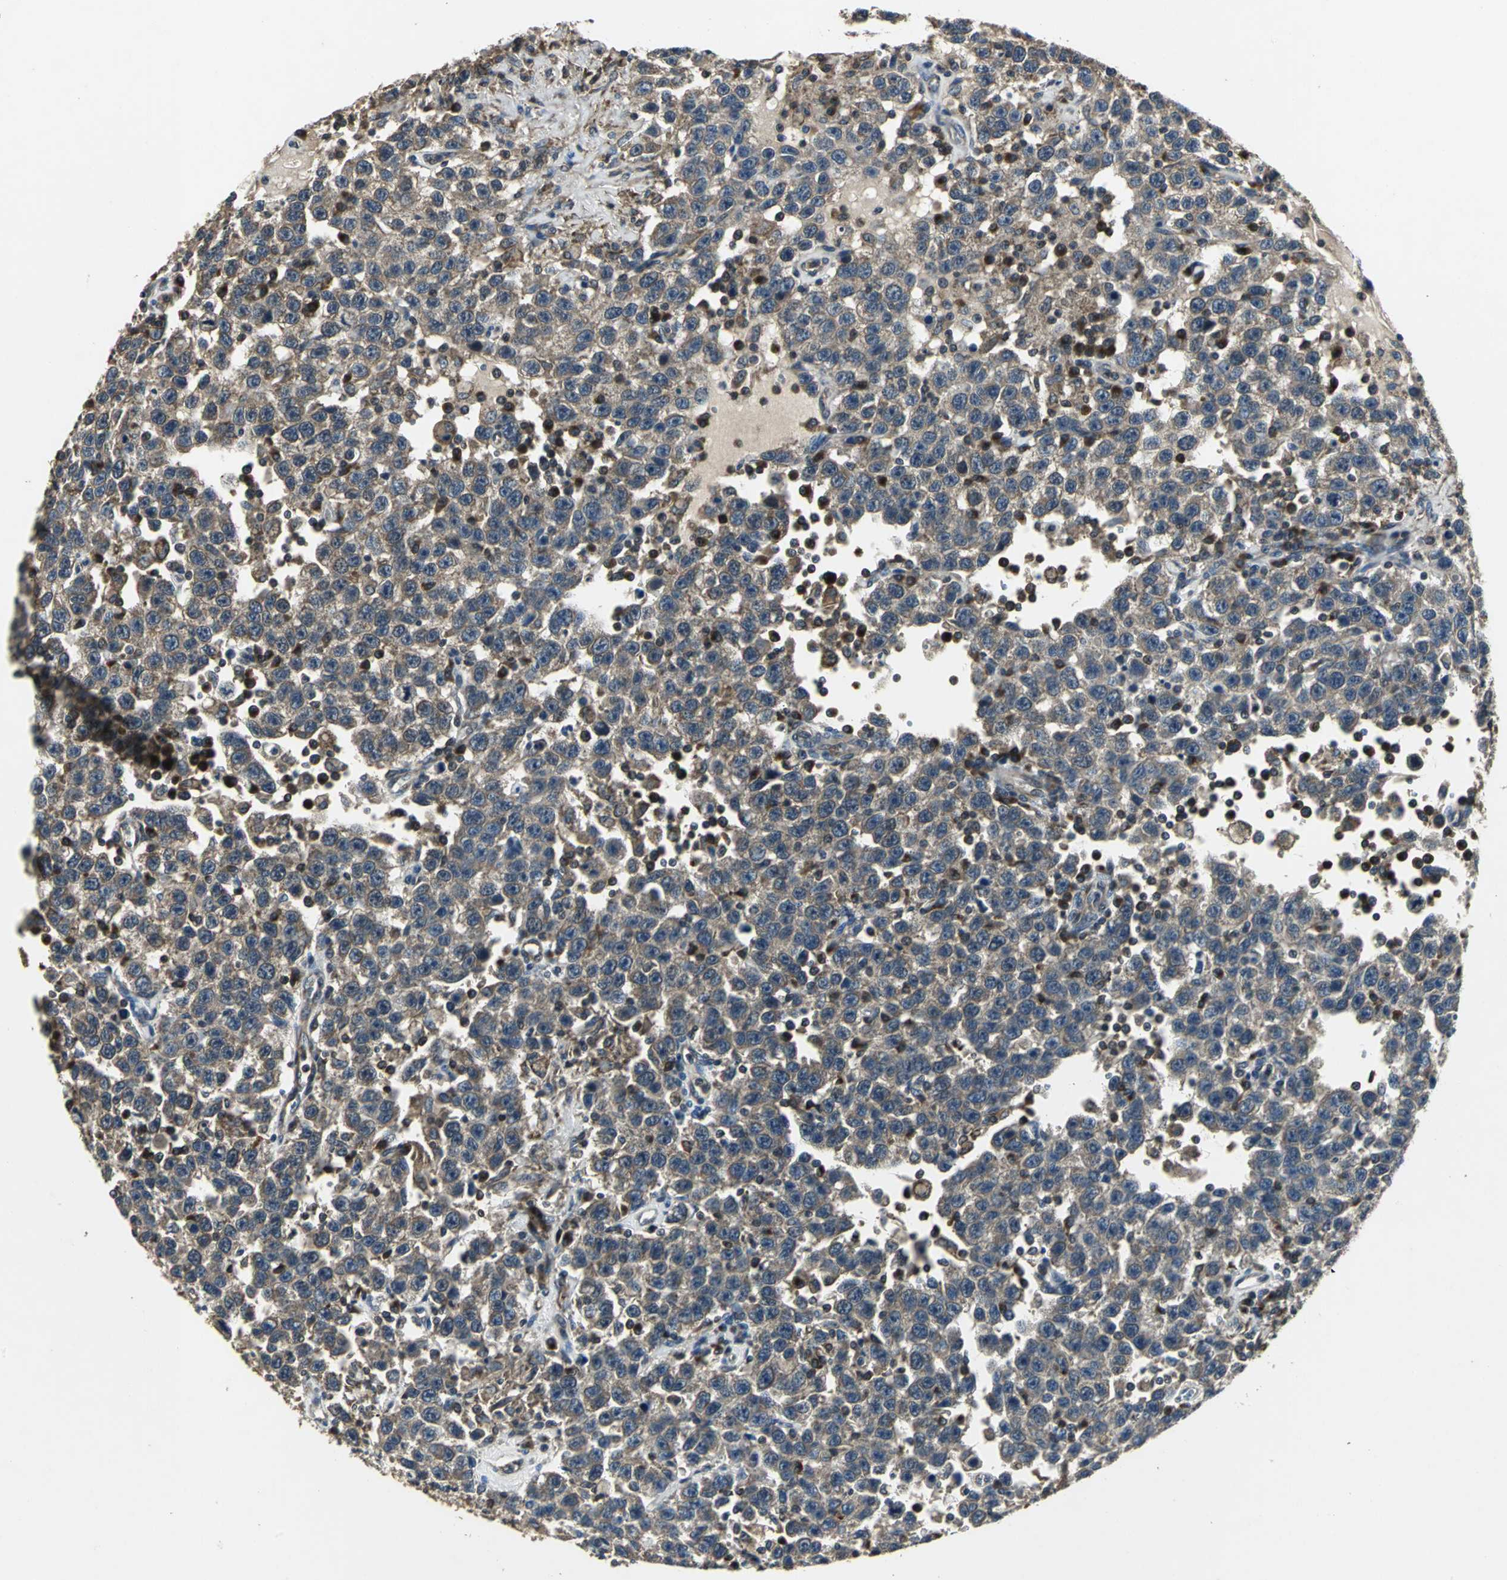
{"staining": {"intensity": "weak", "quantity": ">75%", "location": "cytoplasmic/membranous"}, "tissue": "testis cancer", "cell_type": "Tumor cells", "image_type": "cancer", "snomed": [{"axis": "morphology", "description": "Seminoma, NOS"}, {"axis": "topography", "description": "Testis"}], "caption": "IHC of testis seminoma demonstrates low levels of weak cytoplasmic/membranous positivity in about >75% of tumor cells.", "gene": "IRF3", "patient": {"sex": "male", "age": 41}}